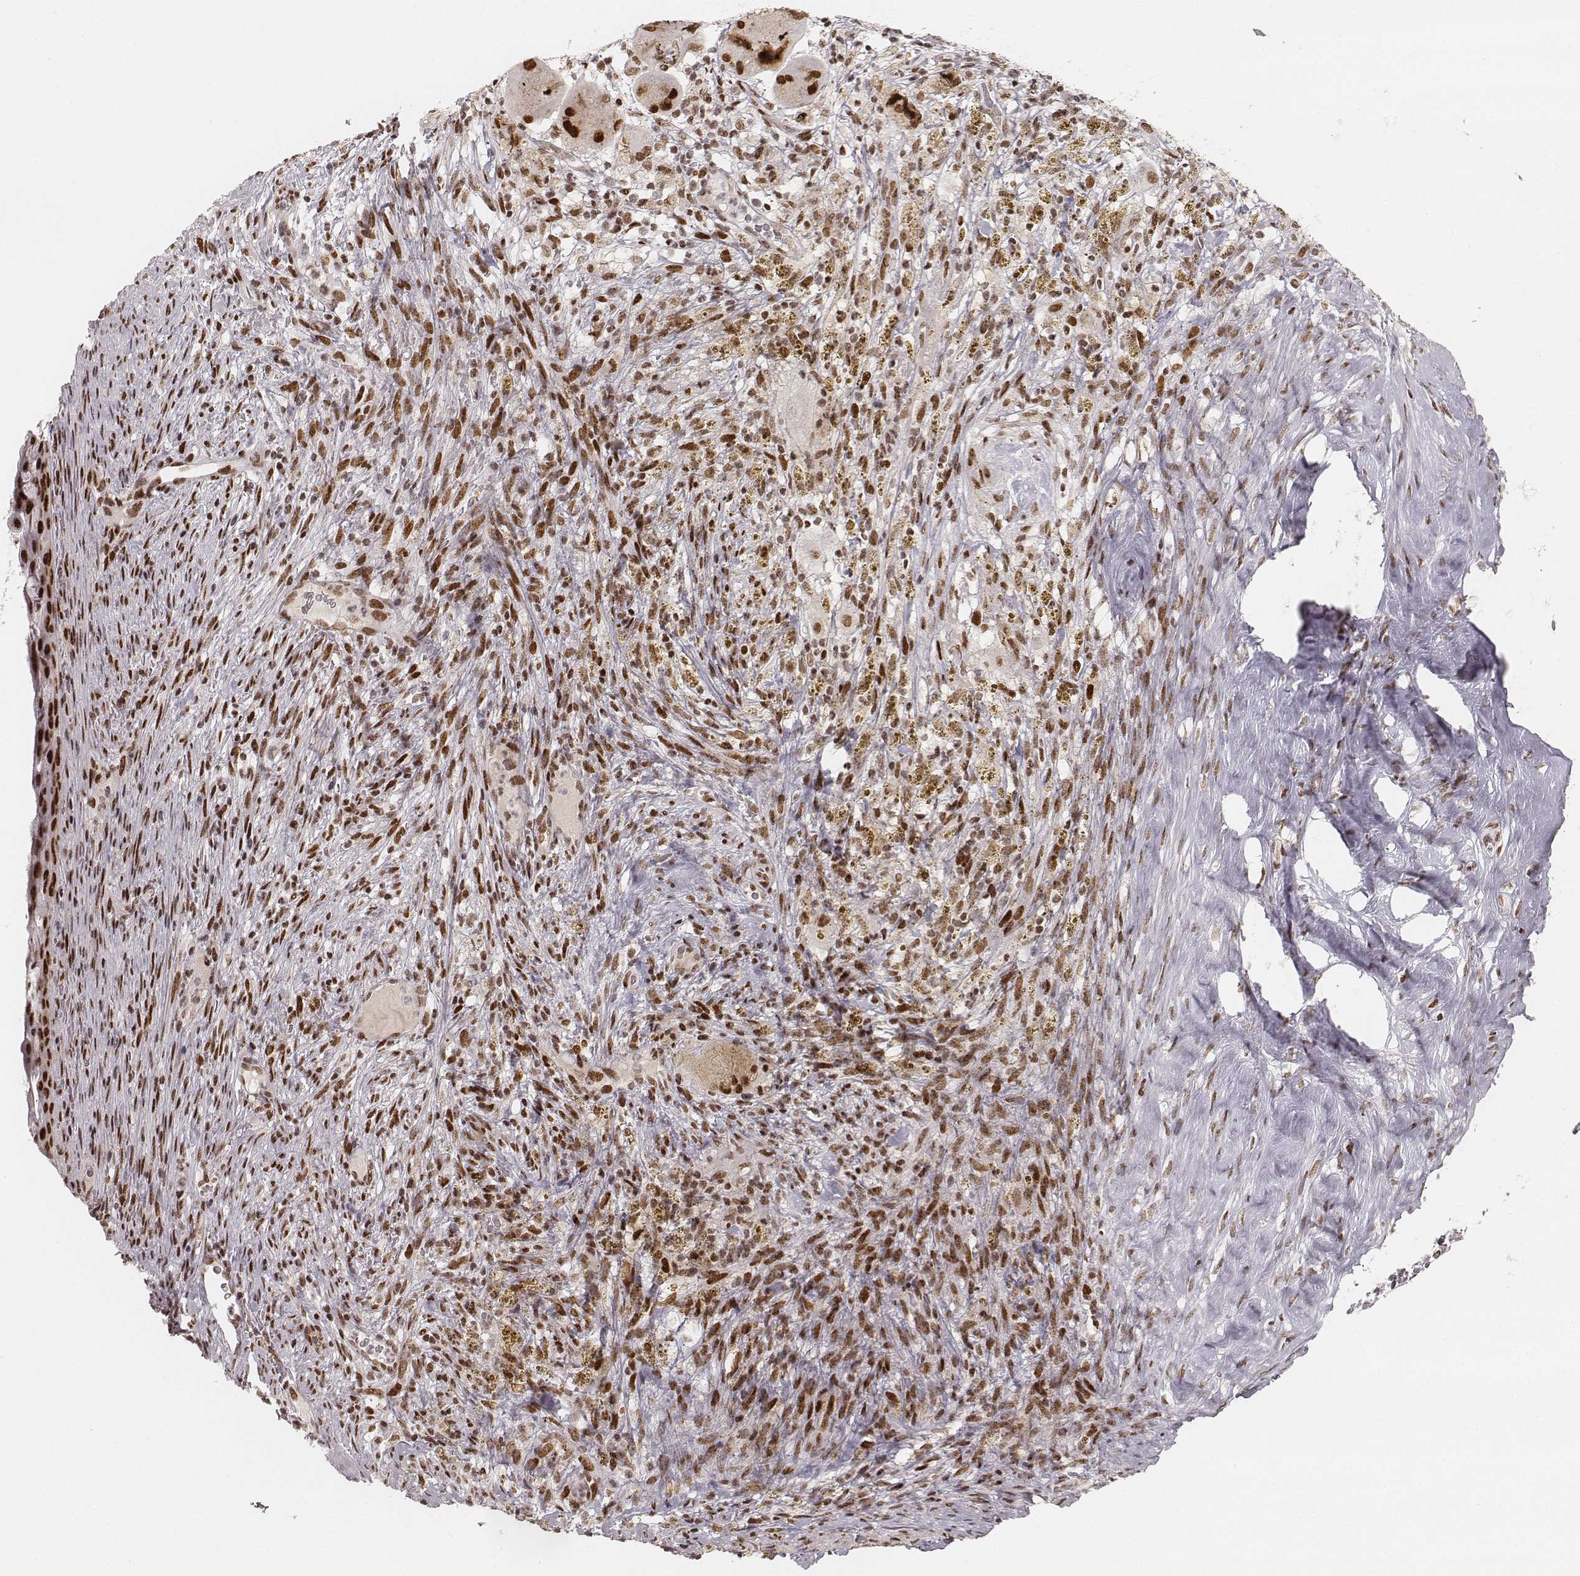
{"staining": {"intensity": "moderate", "quantity": ">75%", "location": "nuclear"}, "tissue": "cervical cancer", "cell_type": "Tumor cells", "image_type": "cancer", "snomed": [{"axis": "morphology", "description": "Squamous cell carcinoma, NOS"}, {"axis": "topography", "description": "Cervix"}], "caption": "Protein expression analysis of human cervical squamous cell carcinoma reveals moderate nuclear positivity in about >75% of tumor cells.", "gene": "HNRNPC", "patient": {"sex": "female", "age": 51}}